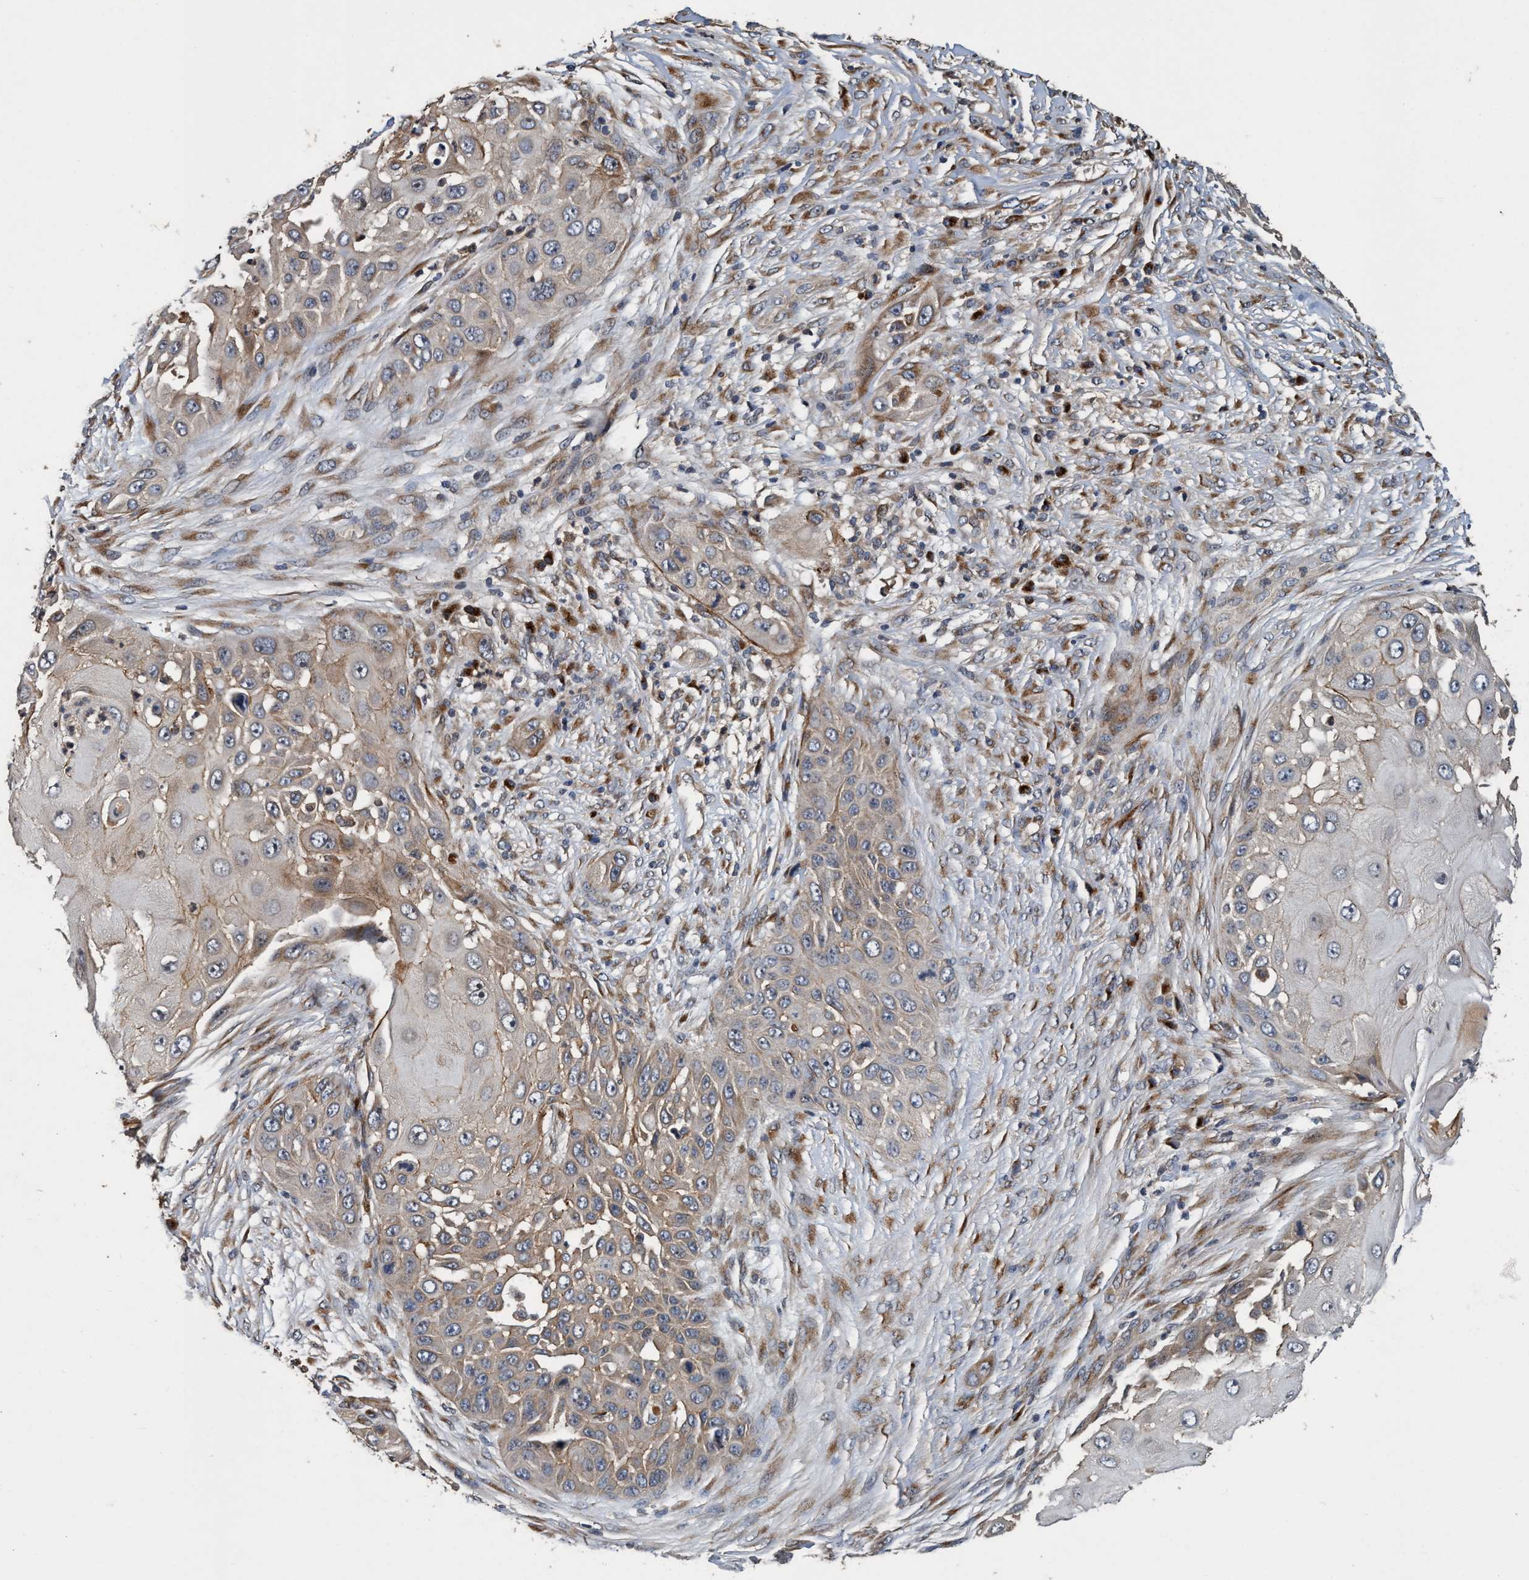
{"staining": {"intensity": "weak", "quantity": "<25%", "location": "cytoplasmic/membranous"}, "tissue": "skin cancer", "cell_type": "Tumor cells", "image_type": "cancer", "snomed": [{"axis": "morphology", "description": "Squamous cell carcinoma, NOS"}, {"axis": "topography", "description": "Skin"}], "caption": "Skin squamous cell carcinoma stained for a protein using immunohistochemistry (IHC) exhibits no expression tumor cells.", "gene": "MACC1", "patient": {"sex": "female", "age": 44}}